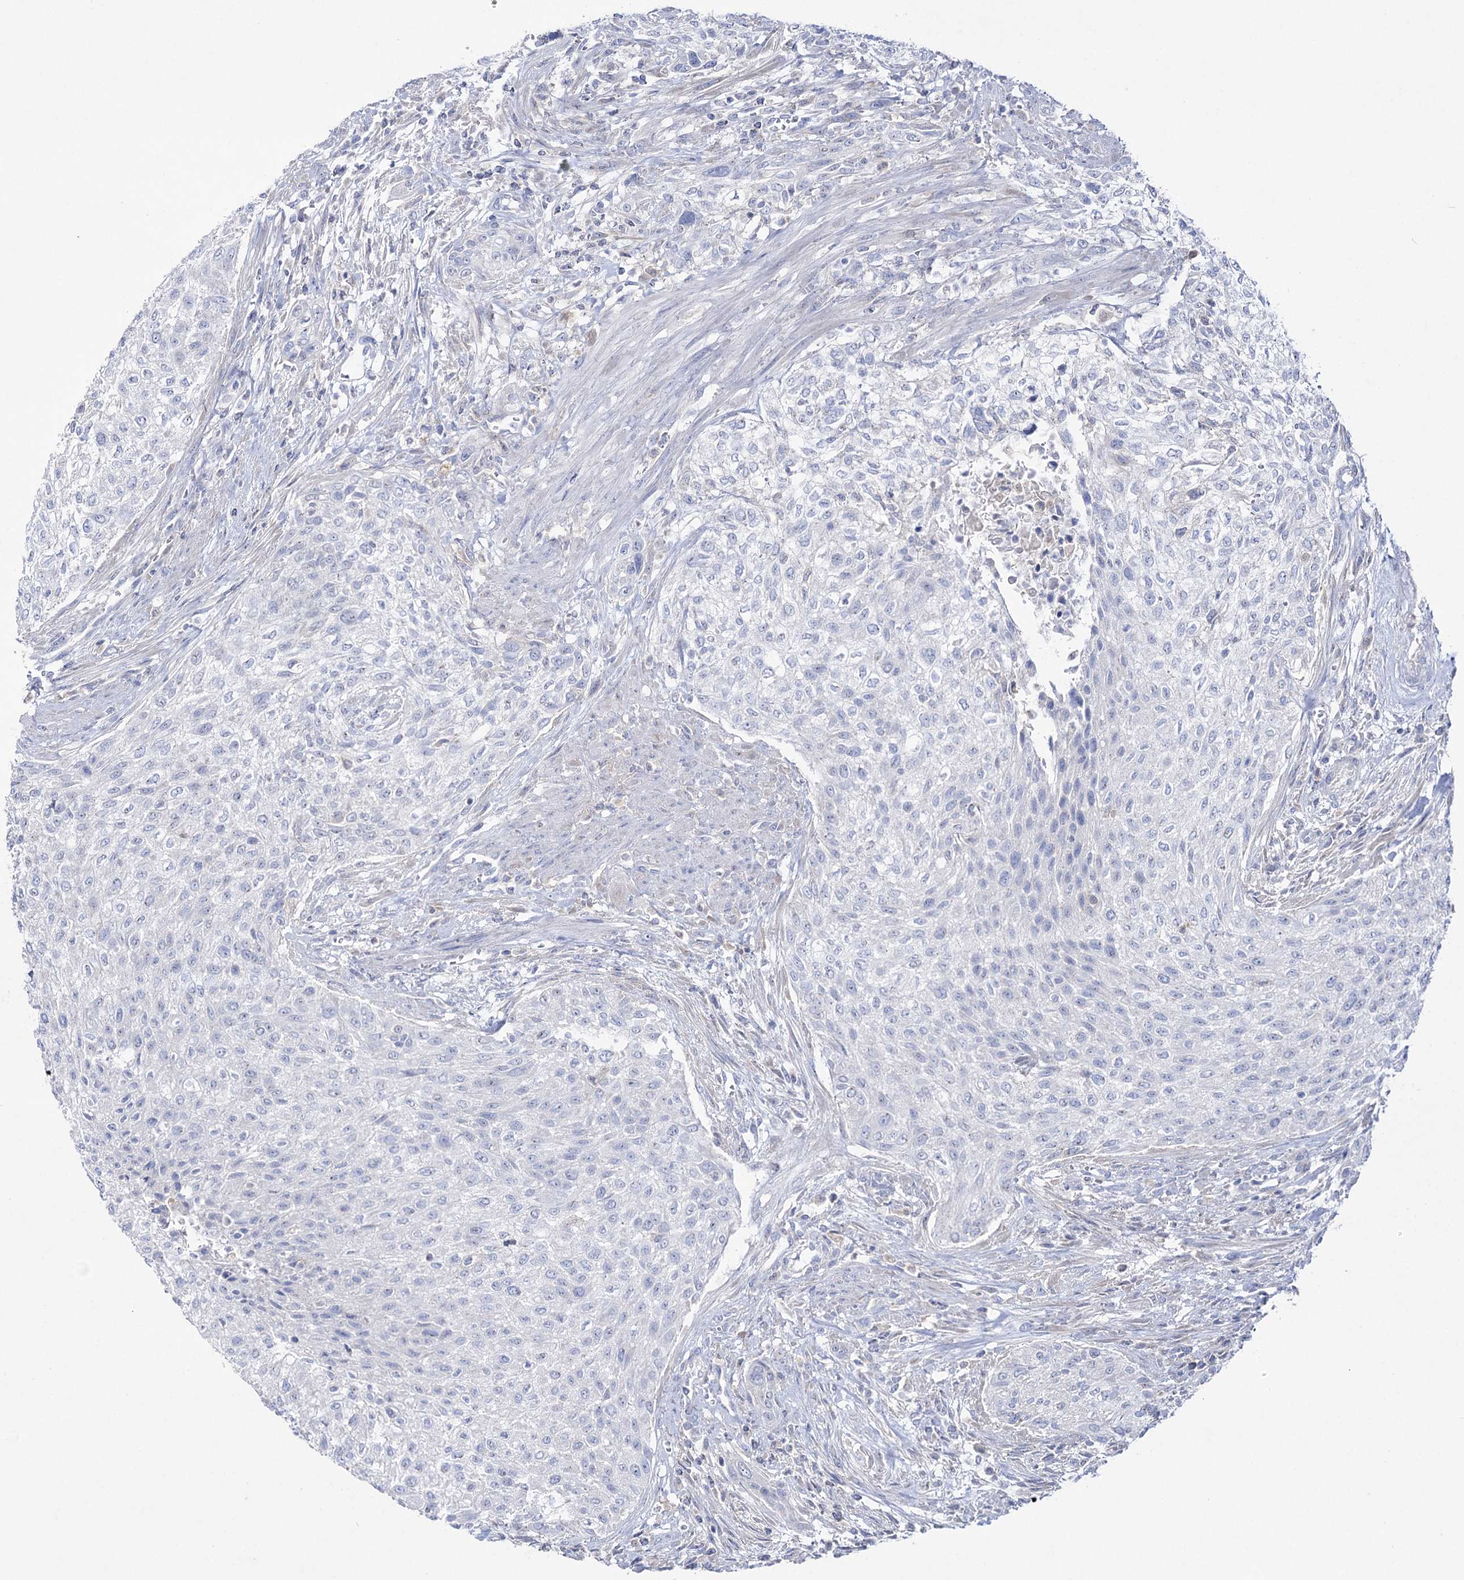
{"staining": {"intensity": "negative", "quantity": "none", "location": "none"}, "tissue": "urothelial cancer", "cell_type": "Tumor cells", "image_type": "cancer", "snomed": [{"axis": "morphology", "description": "Urothelial carcinoma, High grade"}, {"axis": "topography", "description": "Urinary bladder"}], "caption": "Urothelial carcinoma (high-grade) stained for a protein using immunohistochemistry reveals no positivity tumor cells.", "gene": "NAGLU", "patient": {"sex": "male", "age": 35}}